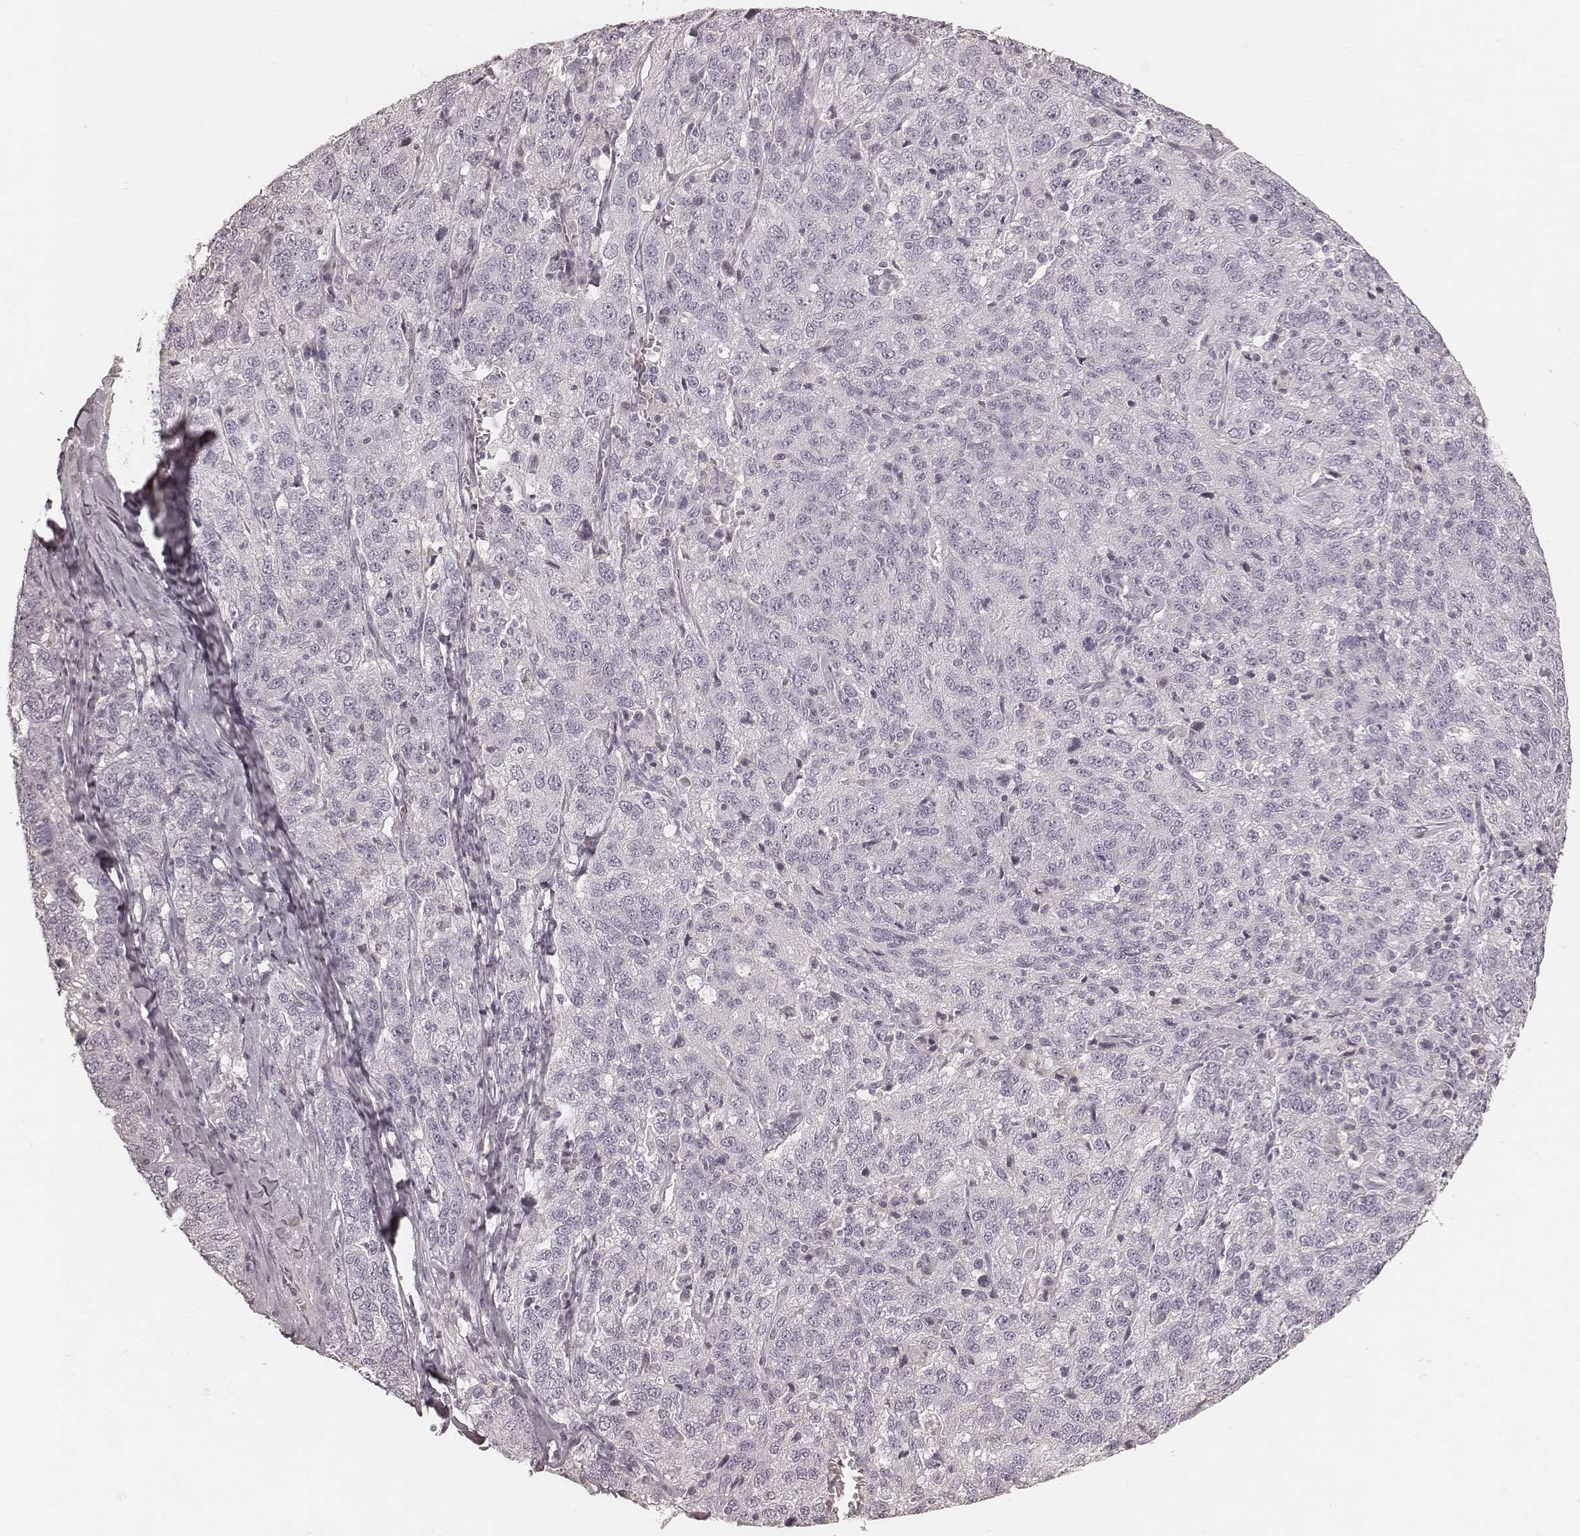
{"staining": {"intensity": "negative", "quantity": "none", "location": "none"}, "tissue": "ovarian cancer", "cell_type": "Tumor cells", "image_type": "cancer", "snomed": [{"axis": "morphology", "description": "Cystadenocarcinoma, serous, NOS"}, {"axis": "topography", "description": "Ovary"}], "caption": "Immunohistochemical staining of human serous cystadenocarcinoma (ovarian) shows no significant positivity in tumor cells.", "gene": "SMIM24", "patient": {"sex": "female", "age": 71}}